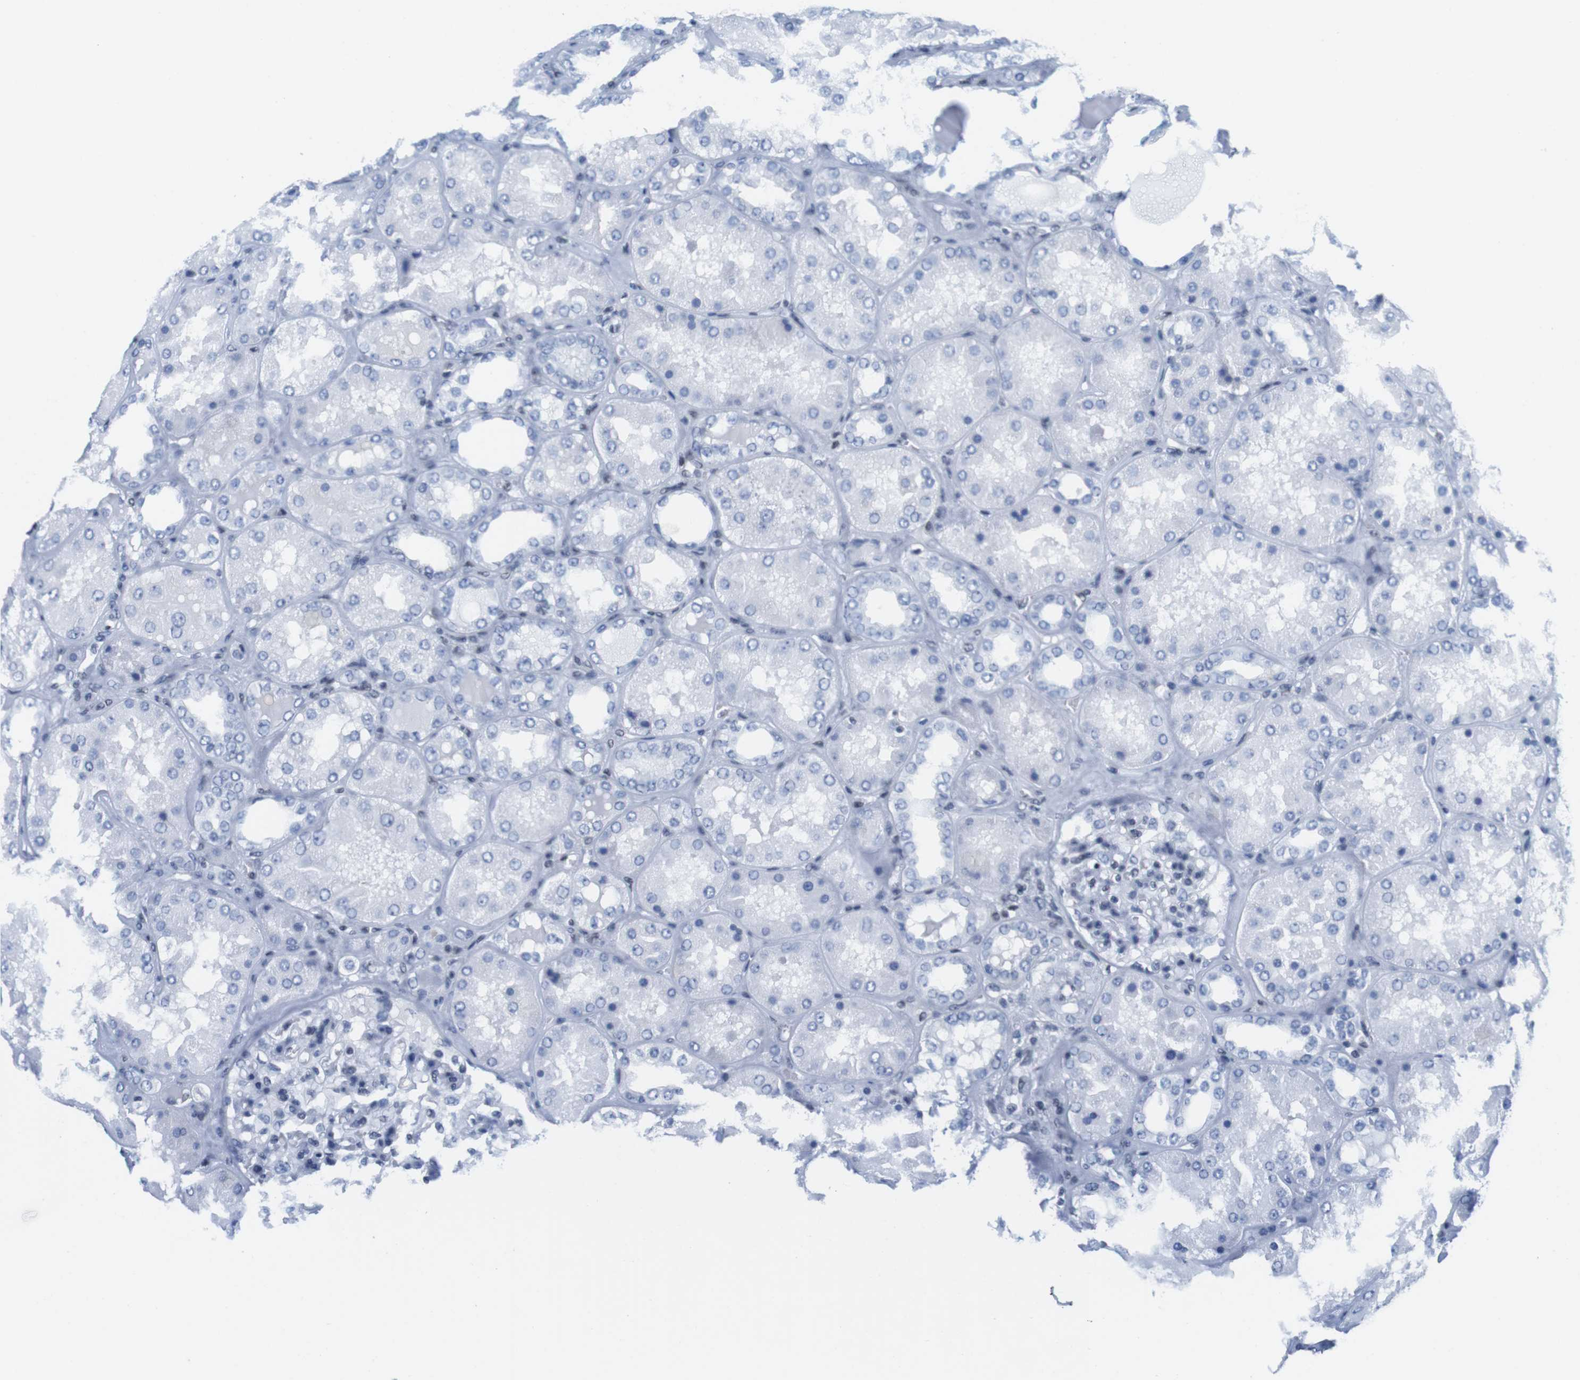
{"staining": {"intensity": "moderate", "quantity": "25%-75%", "location": "nuclear"}, "tissue": "kidney", "cell_type": "Cells in glomeruli", "image_type": "normal", "snomed": [{"axis": "morphology", "description": "Normal tissue, NOS"}, {"axis": "topography", "description": "Kidney"}], "caption": "Protein staining of normal kidney displays moderate nuclear expression in approximately 25%-75% of cells in glomeruli. The staining was performed using DAB, with brown indicating positive protein expression. Nuclei are stained blue with hematoxylin.", "gene": "IFI16", "patient": {"sex": "female", "age": 56}}